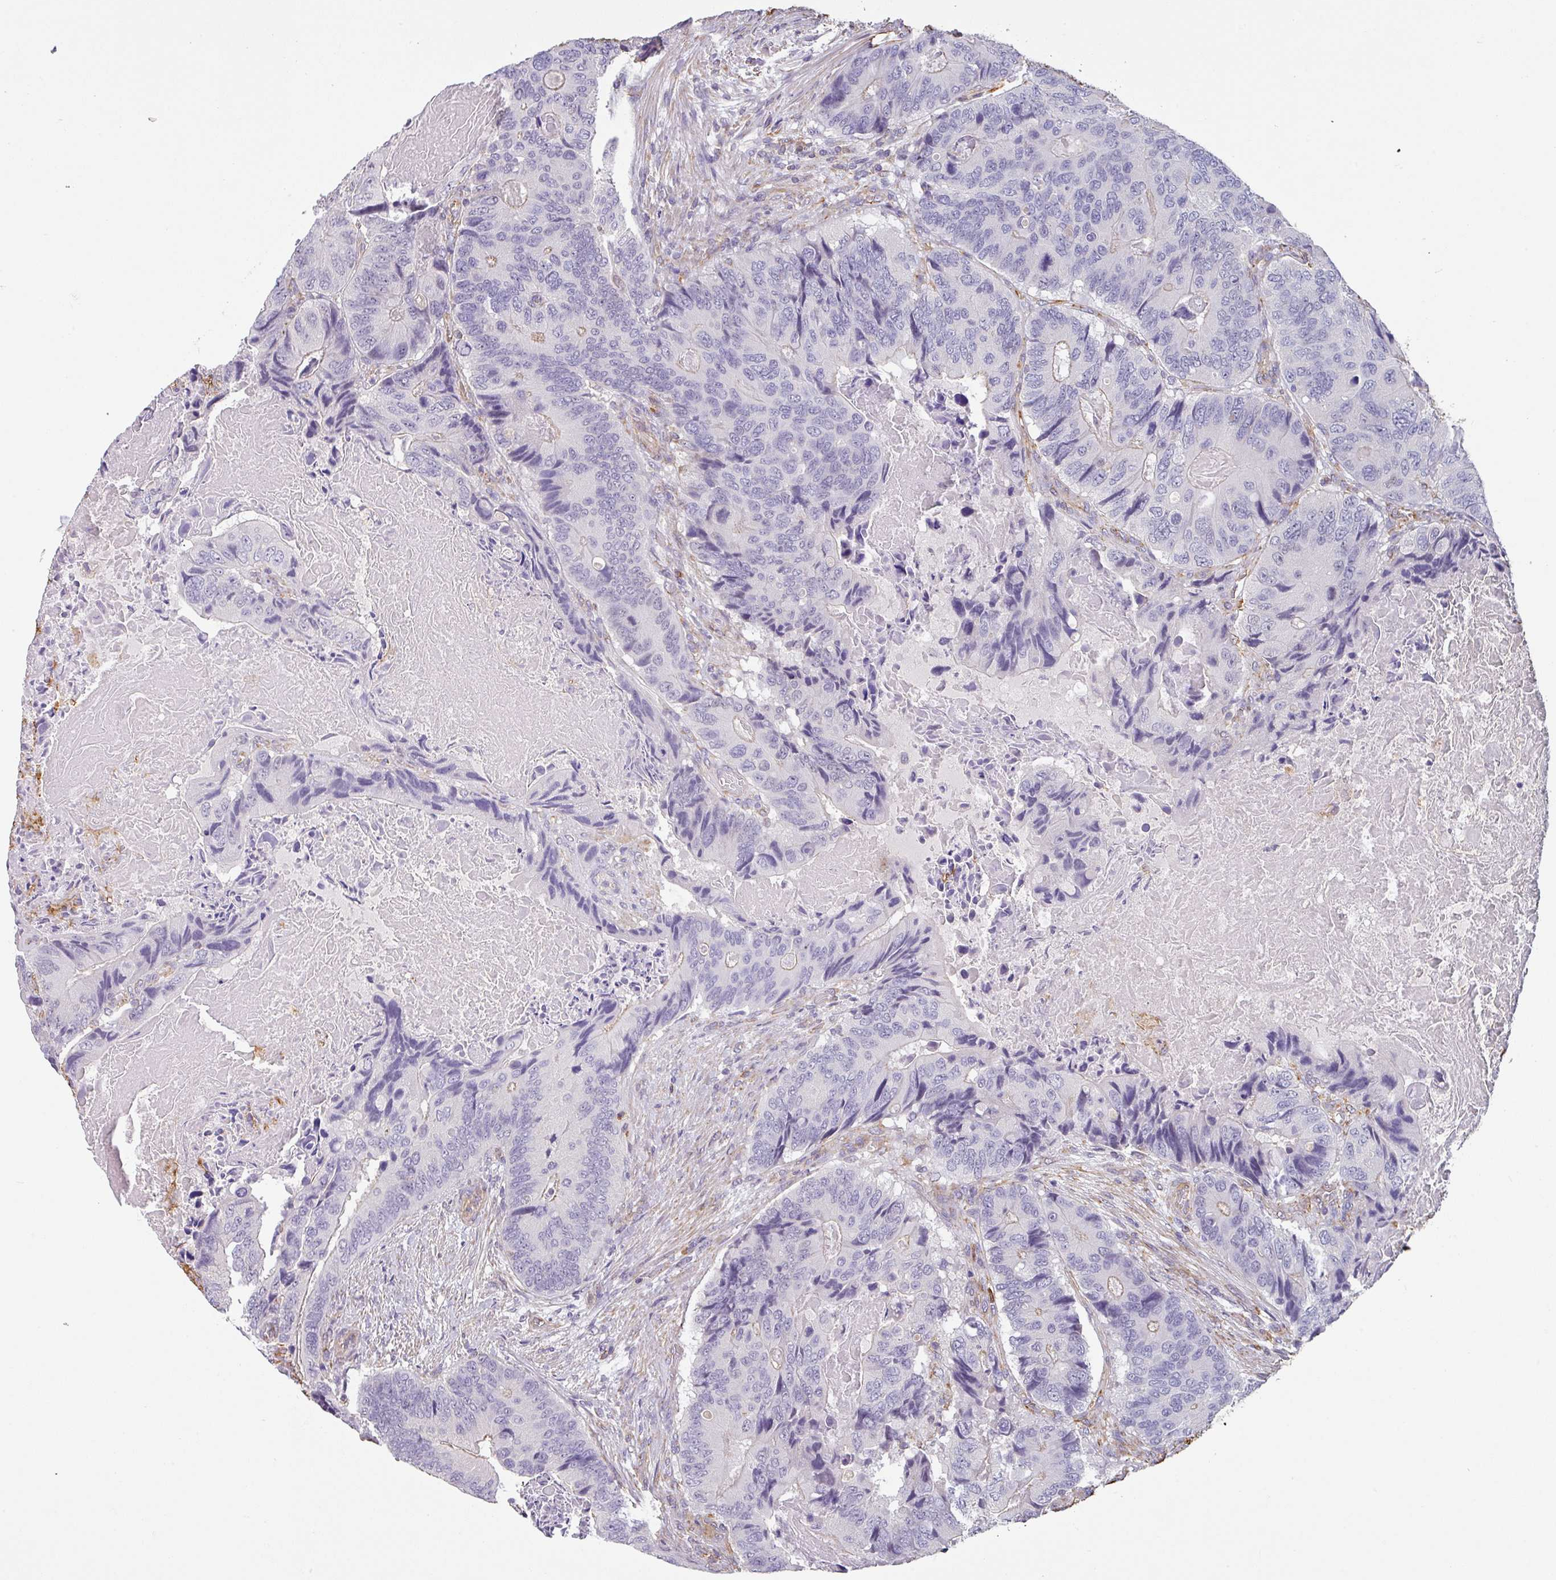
{"staining": {"intensity": "negative", "quantity": "none", "location": "none"}, "tissue": "colorectal cancer", "cell_type": "Tumor cells", "image_type": "cancer", "snomed": [{"axis": "morphology", "description": "Adenocarcinoma, NOS"}, {"axis": "topography", "description": "Colon"}], "caption": "High magnification brightfield microscopy of adenocarcinoma (colorectal) stained with DAB (3,3'-diaminobenzidine) (brown) and counterstained with hematoxylin (blue): tumor cells show no significant expression.", "gene": "ZNF280C", "patient": {"sex": "male", "age": 84}}